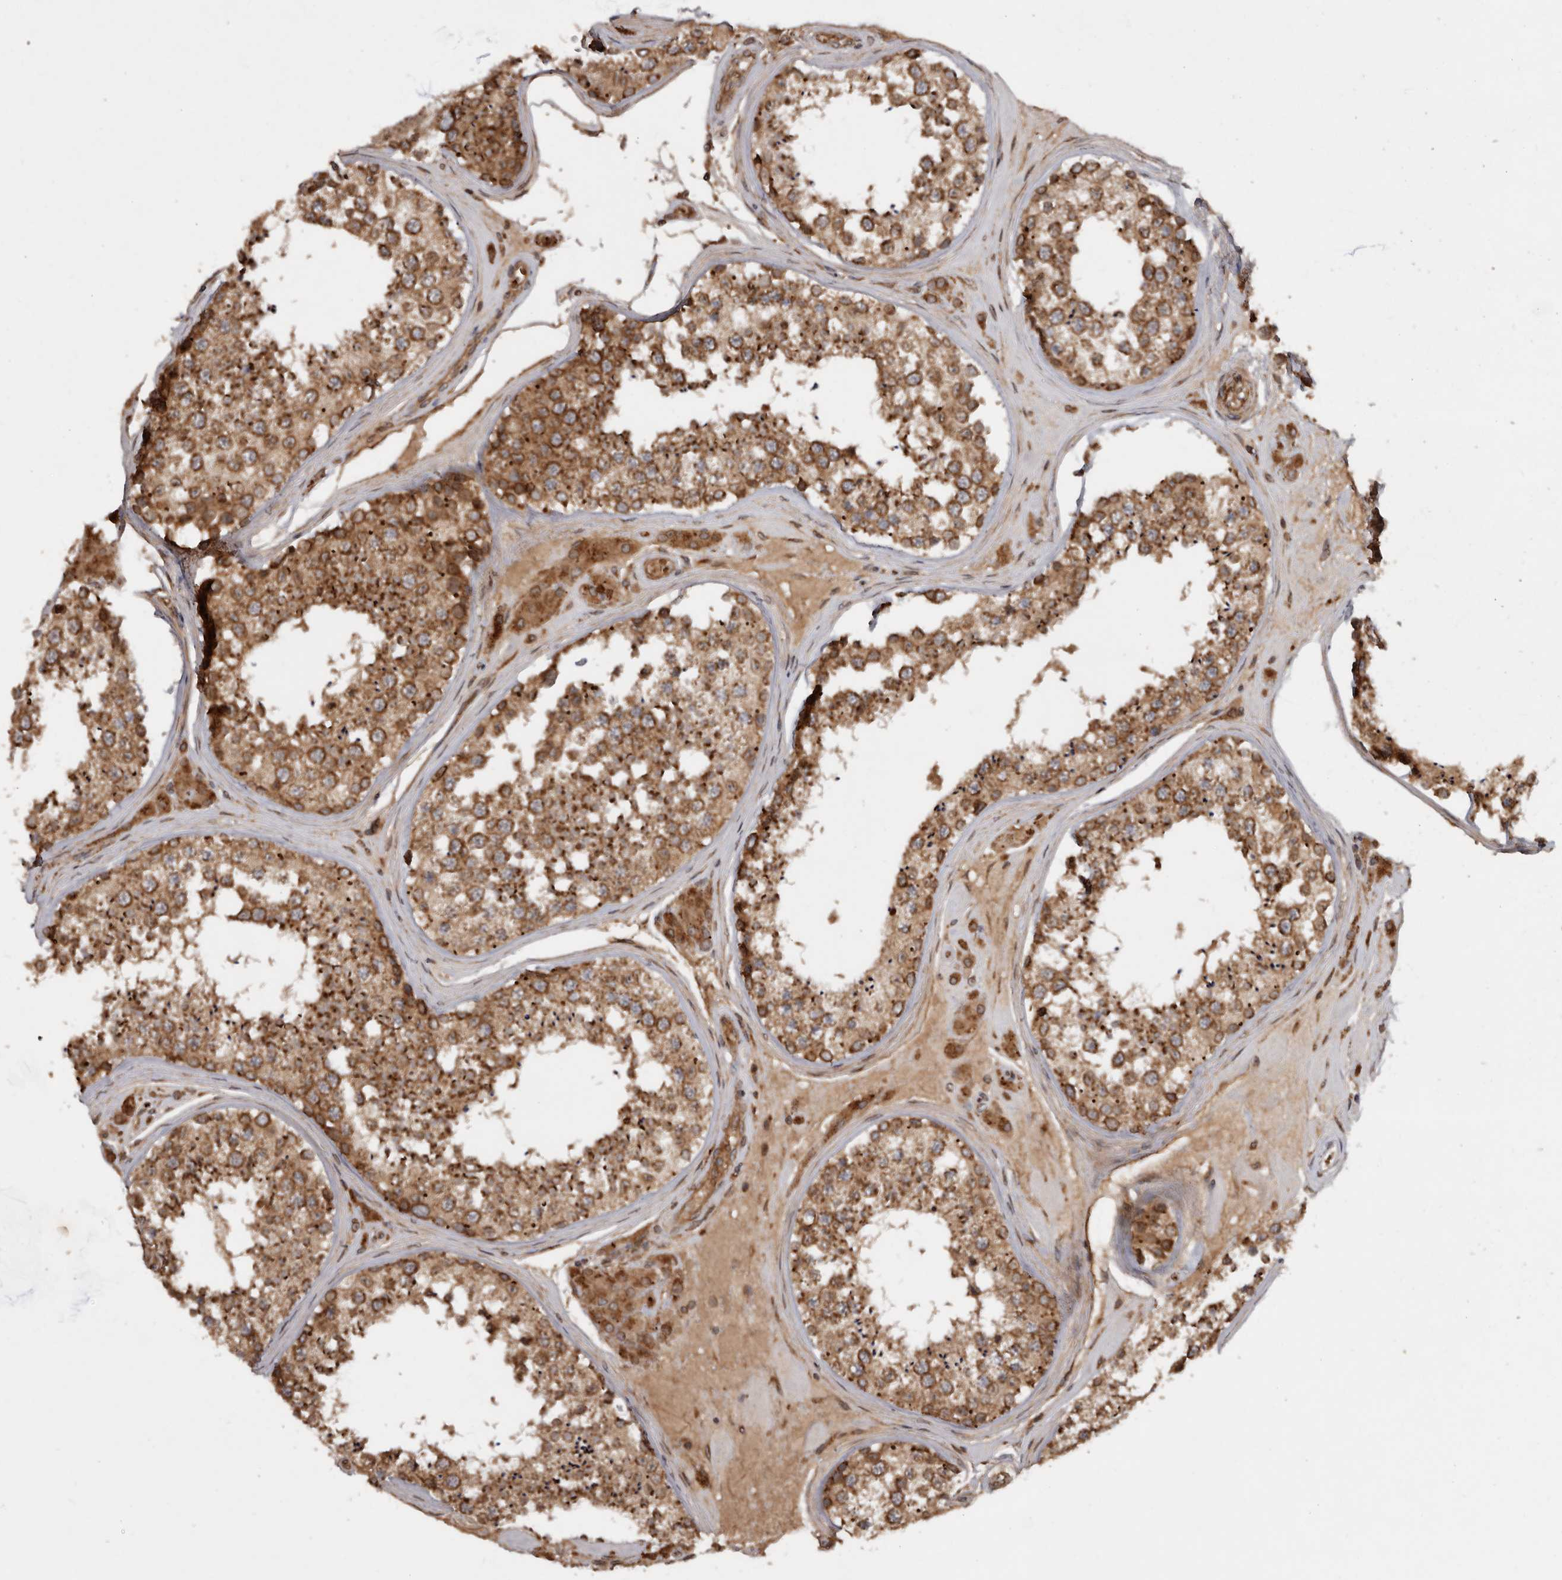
{"staining": {"intensity": "strong", "quantity": ">75%", "location": "cytoplasmic/membranous,nuclear"}, "tissue": "testis", "cell_type": "Cells in seminiferous ducts", "image_type": "normal", "snomed": [{"axis": "morphology", "description": "Normal tissue, NOS"}, {"axis": "topography", "description": "Testis"}], "caption": "Testis stained for a protein exhibits strong cytoplasmic/membranous,nuclear positivity in cells in seminiferous ducts.", "gene": "STK36", "patient": {"sex": "male", "age": 46}}